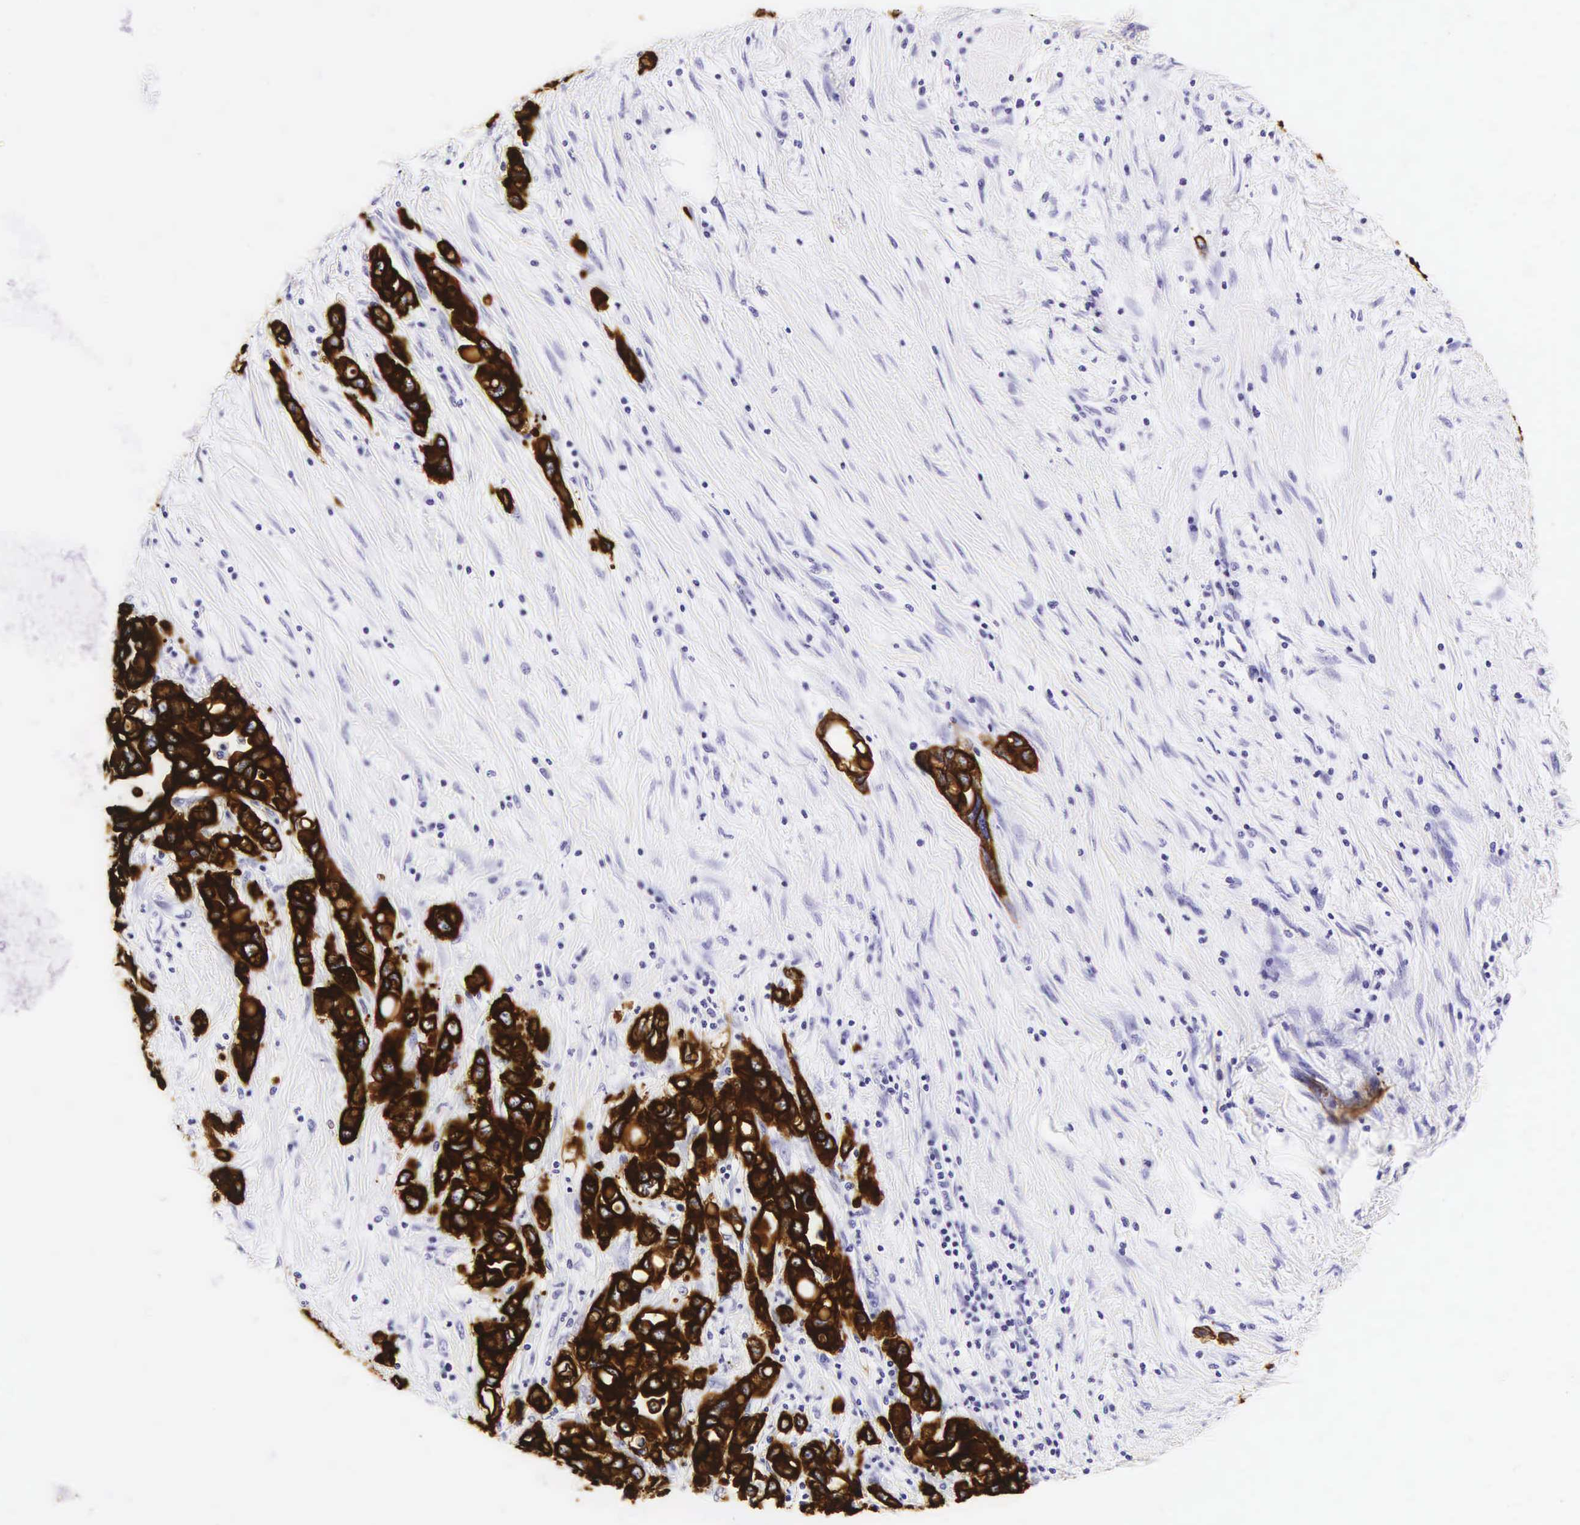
{"staining": {"intensity": "strong", "quantity": ">75%", "location": "cytoplasmic/membranous"}, "tissue": "pancreatic cancer", "cell_type": "Tumor cells", "image_type": "cancer", "snomed": [{"axis": "morphology", "description": "Adenocarcinoma, NOS"}, {"axis": "topography", "description": "Pancreas"}], "caption": "Protein analysis of pancreatic cancer tissue exhibits strong cytoplasmic/membranous staining in approximately >75% of tumor cells.", "gene": "KRT18", "patient": {"sex": "female", "age": 57}}